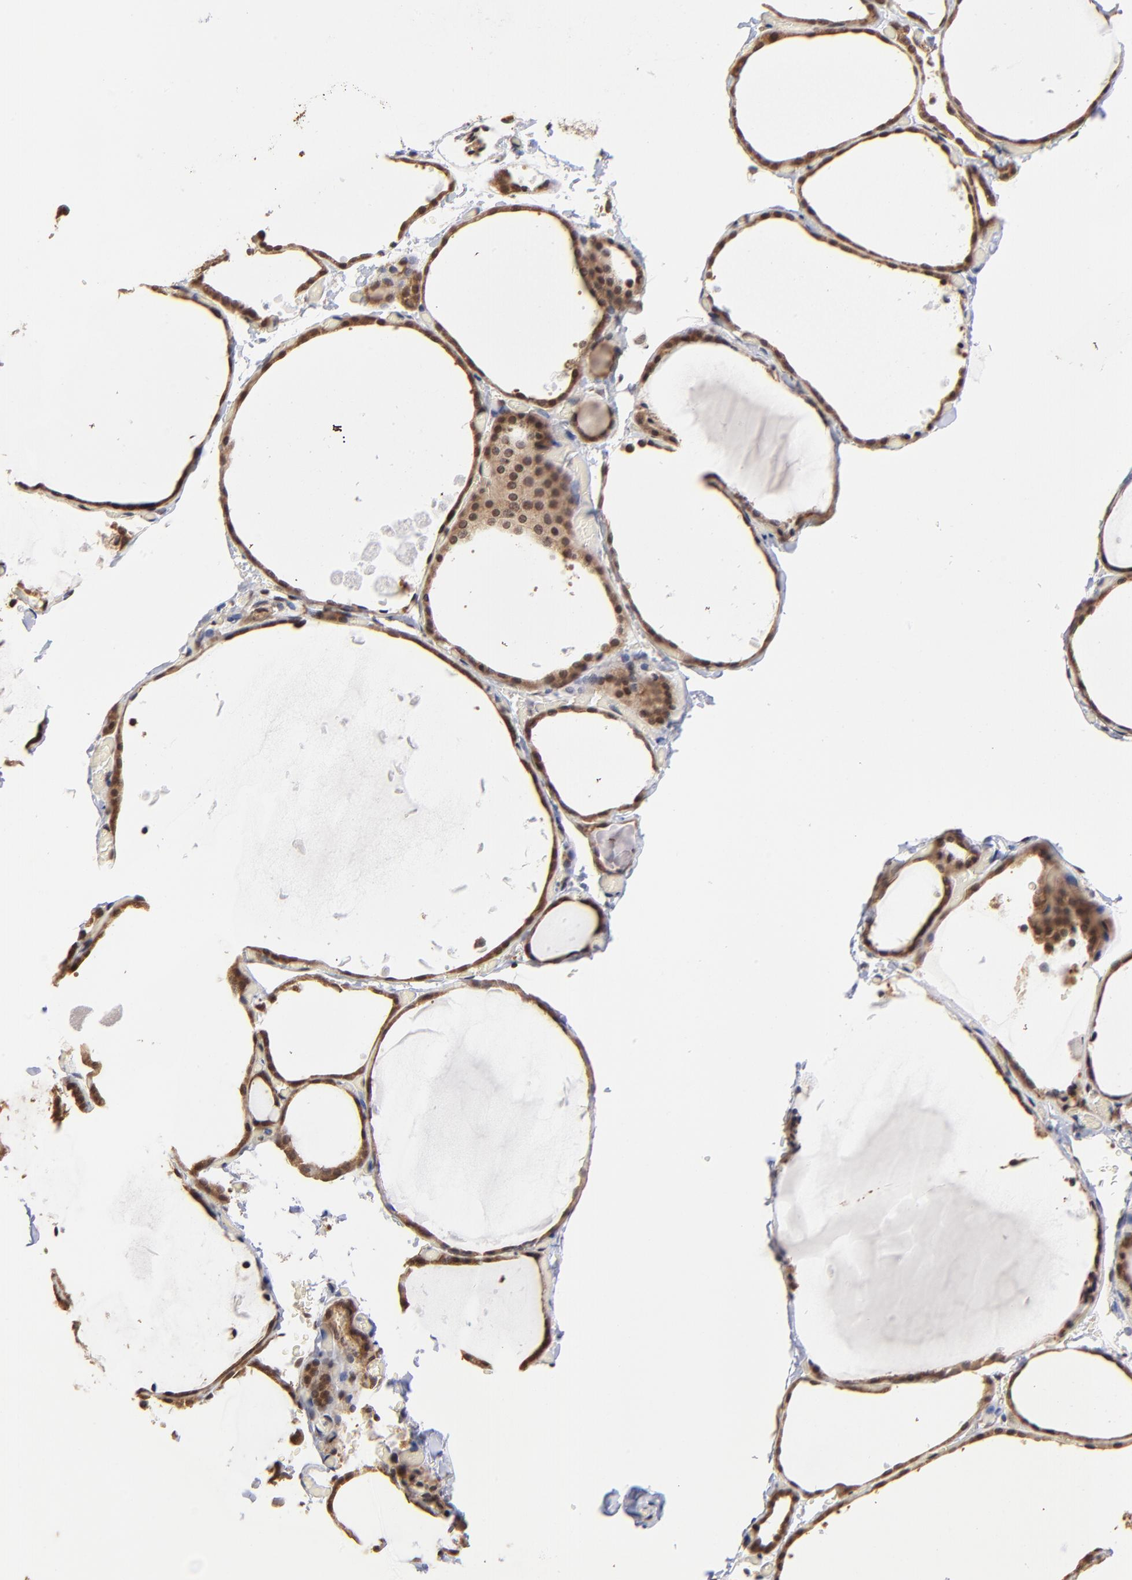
{"staining": {"intensity": "weak", "quantity": "25%-75%", "location": "cytoplasmic/membranous,nuclear"}, "tissue": "thyroid gland", "cell_type": "Glandular cells", "image_type": "normal", "snomed": [{"axis": "morphology", "description": "Normal tissue, NOS"}, {"axis": "topography", "description": "Thyroid gland"}], "caption": "Weak cytoplasmic/membranous,nuclear staining for a protein is present in about 25%-75% of glandular cells of benign thyroid gland using immunohistochemistry.", "gene": "BRPF1", "patient": {"sex": "female", "age": 22}}